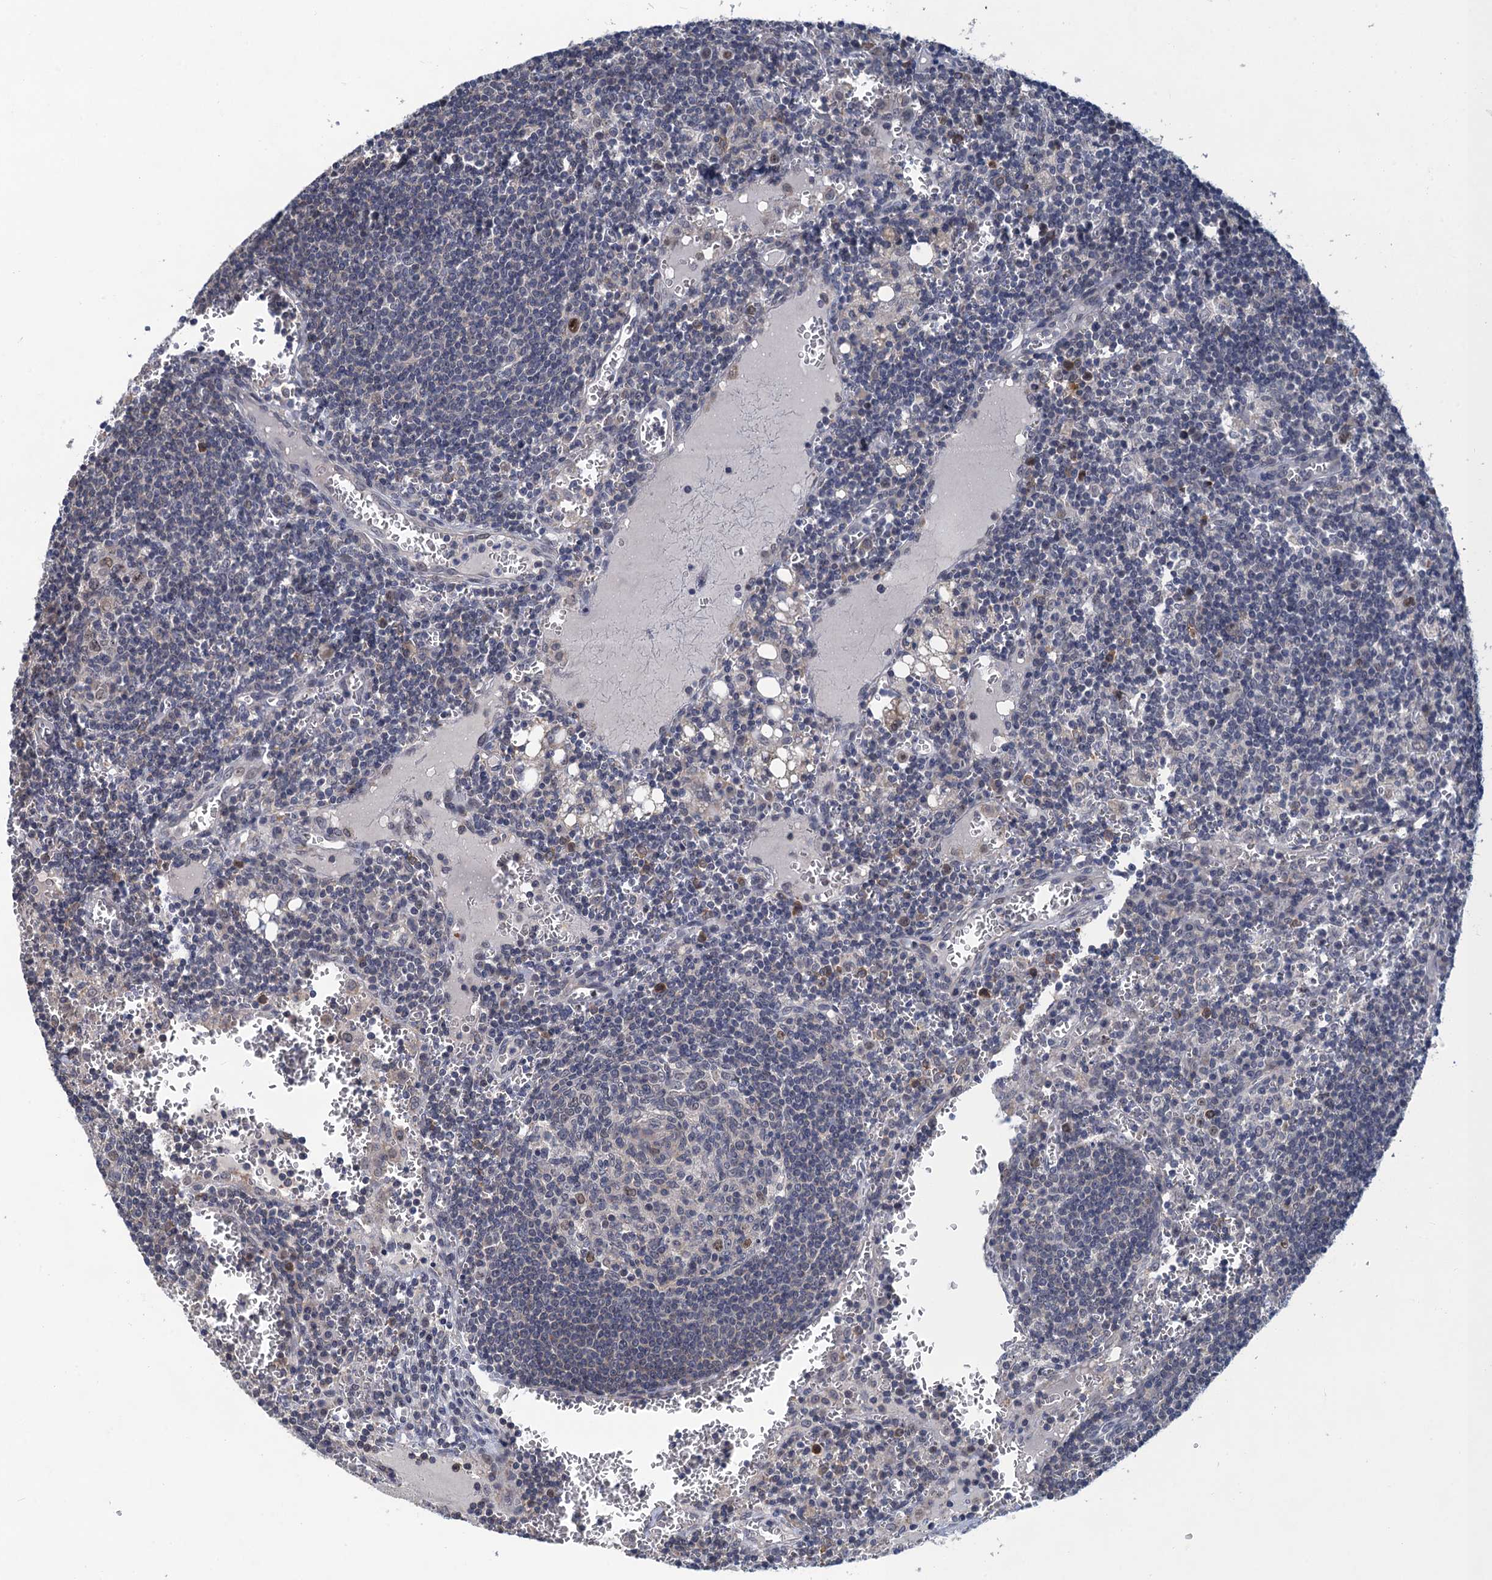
{"staining": {"intensity": "moderate", "quantity": "<25%", "location": "nuclear"}, "tissue": "lymph node", "cell_type": "Germinal center cells", "image_type": "normal", "snomed": [{"axis": "morphology", "description": "Normal tissue, NOS"}, {"axis": "topography", "description": "Lymph node"}], "caption": "Protein expression analysis of benign human lymph node reveals moderate nuclear expression in approximately <25% of germinal center cells.", "gene": "MRFAP1", "patient": {"sex": "female", "age": 73}}